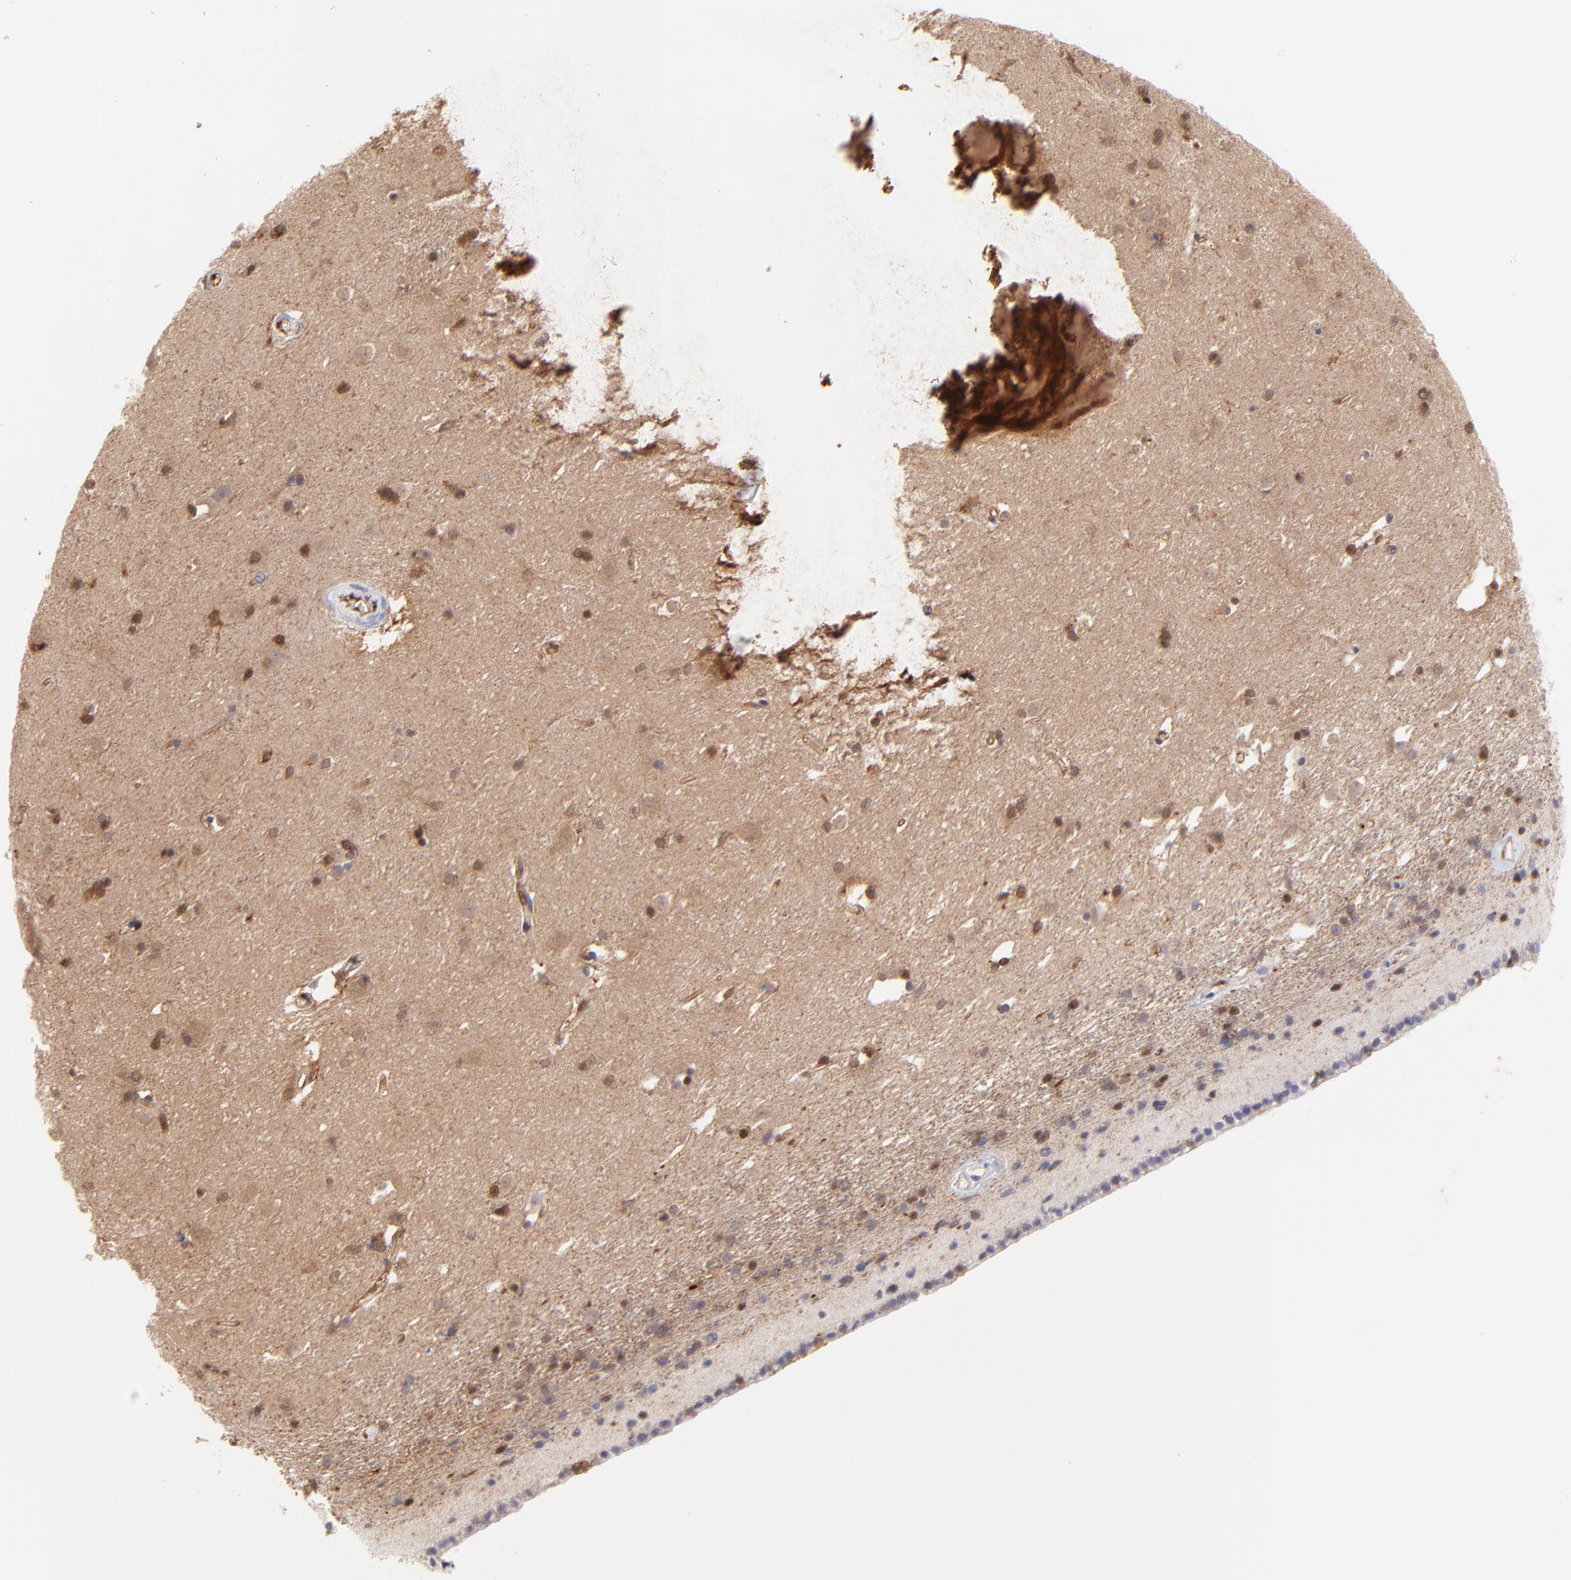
{"staining": {"intensity": "moderate", "quantity": ">75%", "location": "cytoplasmic/membranous"}, "tissue": "caudate", "cell_type": "Glial cells", "image_type": "normal", "snomed": [{"axis": "morphology", "description": "Normal tissue, NOS"}, {"axis": "topography", "description": "Lateral ventricle wall"}], "caption": "Protein expression analysis of benign caudate shows moderate cytoplasmic/membranous positivity in about >75% of glial cells.", "gene": "HYAL1", "patient": {"sex": "female", "age": 19}}